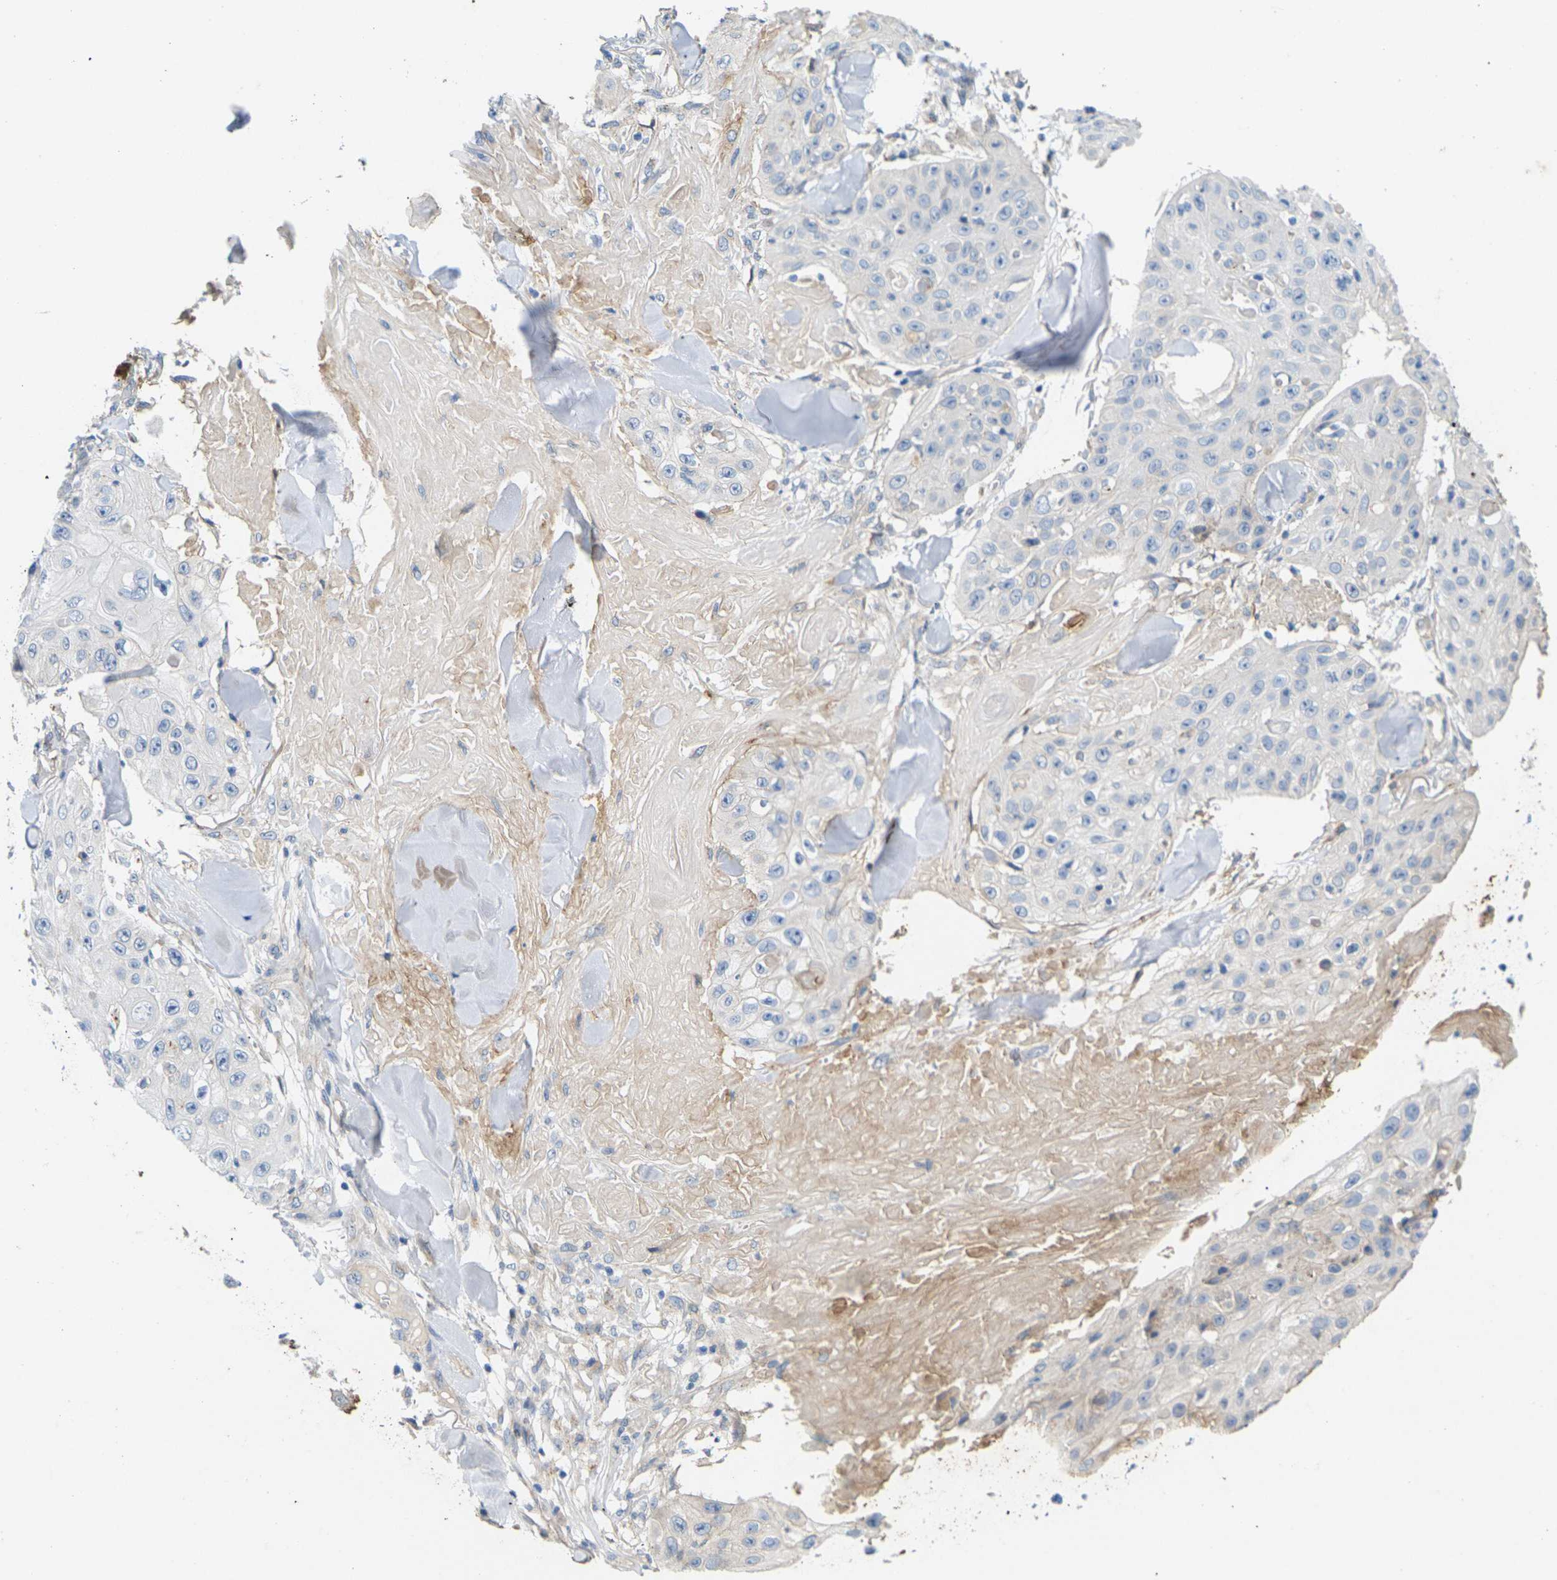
{"staining": {"intensity": "negative", "quantity": "none", "location": "none"}, "tissue": "skin cancer", "cell_type": "Tumor cells", "image_type": "cancer", "snomed": [{"axis": "morphology", "description": "Squamous cell carcinoma, NOS"}, {"axis": "topography", "description": "Skin"}], "caption": "Tumor cells show no significant protein expression in skin cancer (squamous cell carcinoma).", "gene": "ITGA5", "patient": {"sex": "male", "age": 86}}